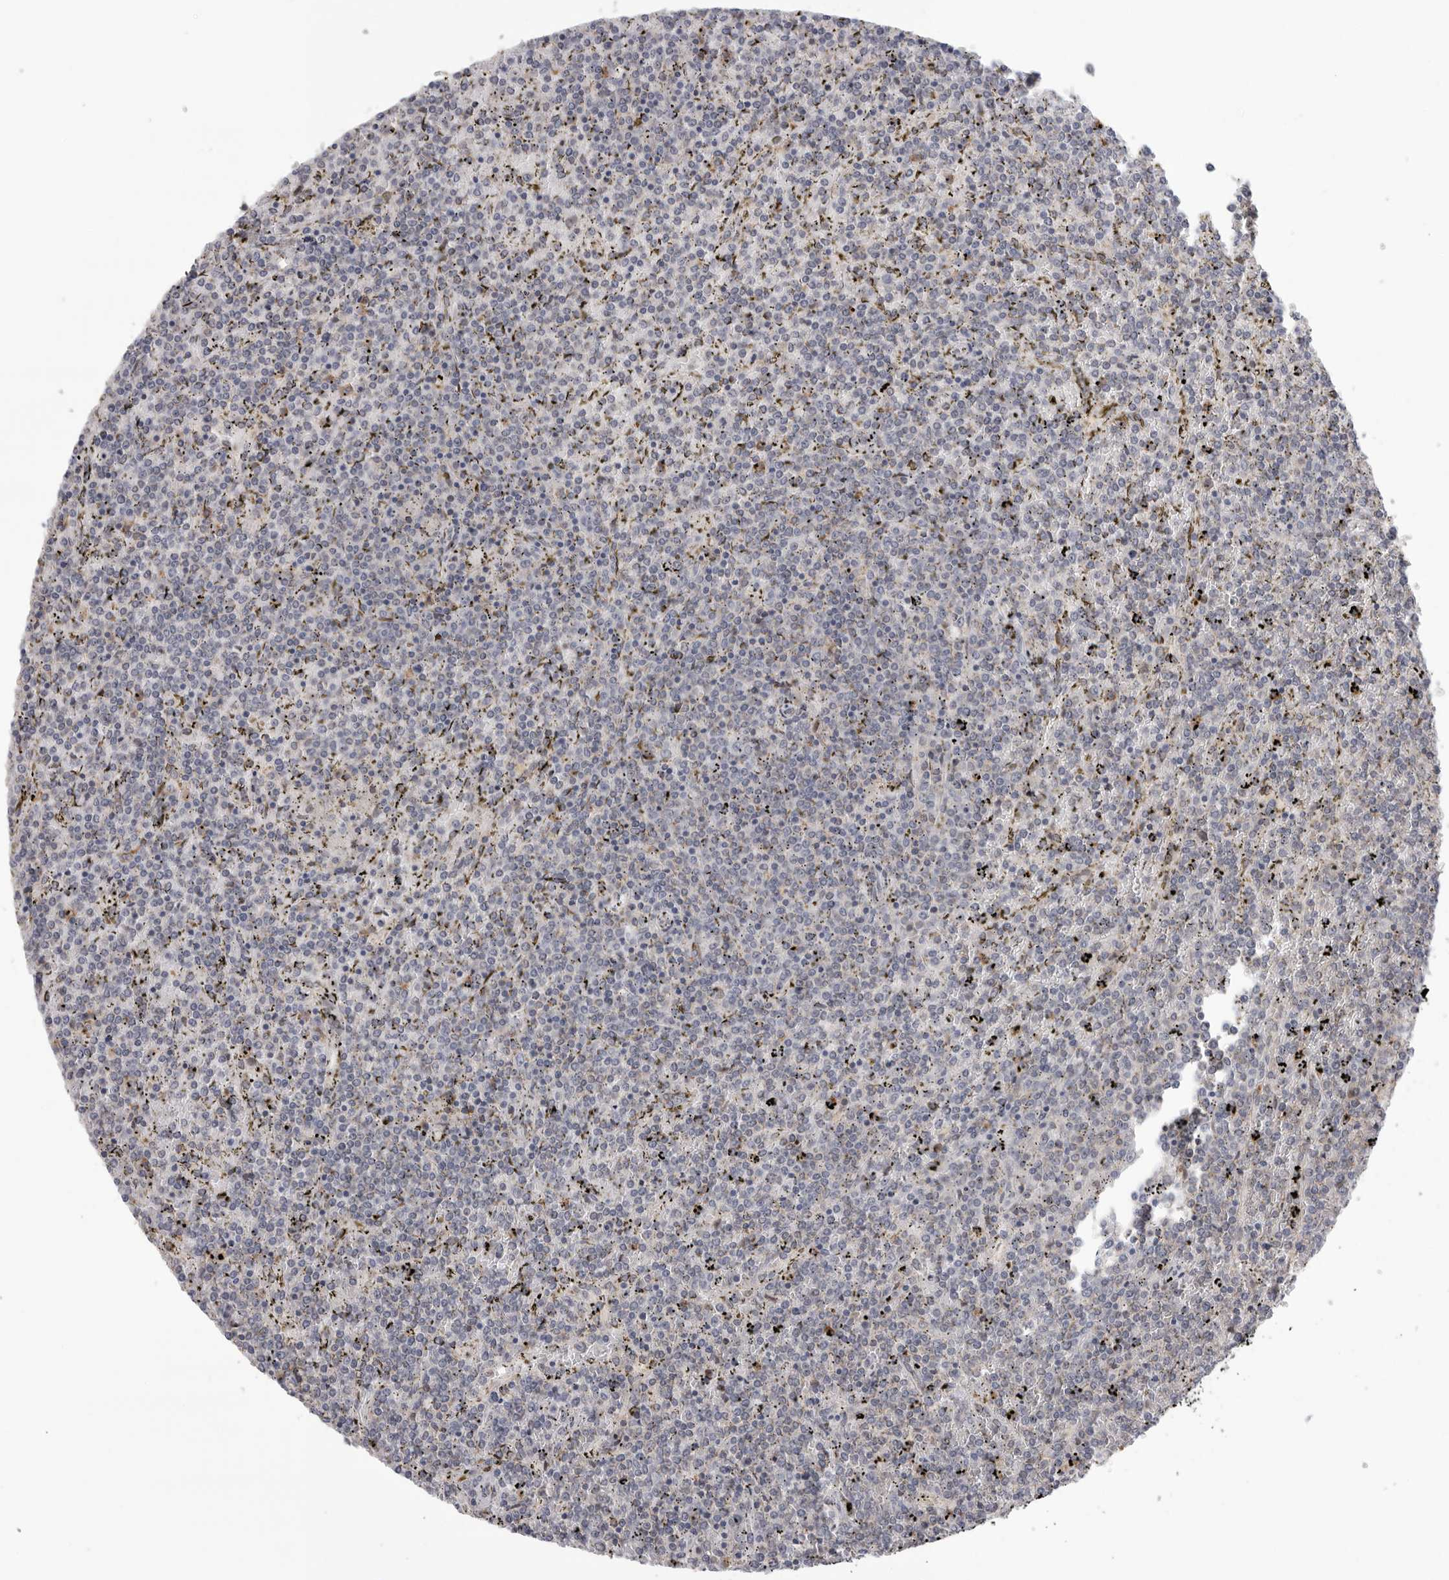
{"staining": {"intensity": "negative", "quantity": "none", "location": "none"}, "tissue": "lymphoma", "cell_type": "Tumor cells", "image_type": "cancer", "snomed": [{"axis": "morphology", "description": "Malignant lymphoma, non-Hodgkin's type, Low grade"}, {"axis": "topography", "description": "Spleen"}], "caption": "This image is of lymphoma stained with immunohistochemistry to label a protein in brown with the nuclei are counter-stained blue. There is no staining in tumor cells.", "gene": "KLK5", "patient": {"sex": "female", "age": 19}}